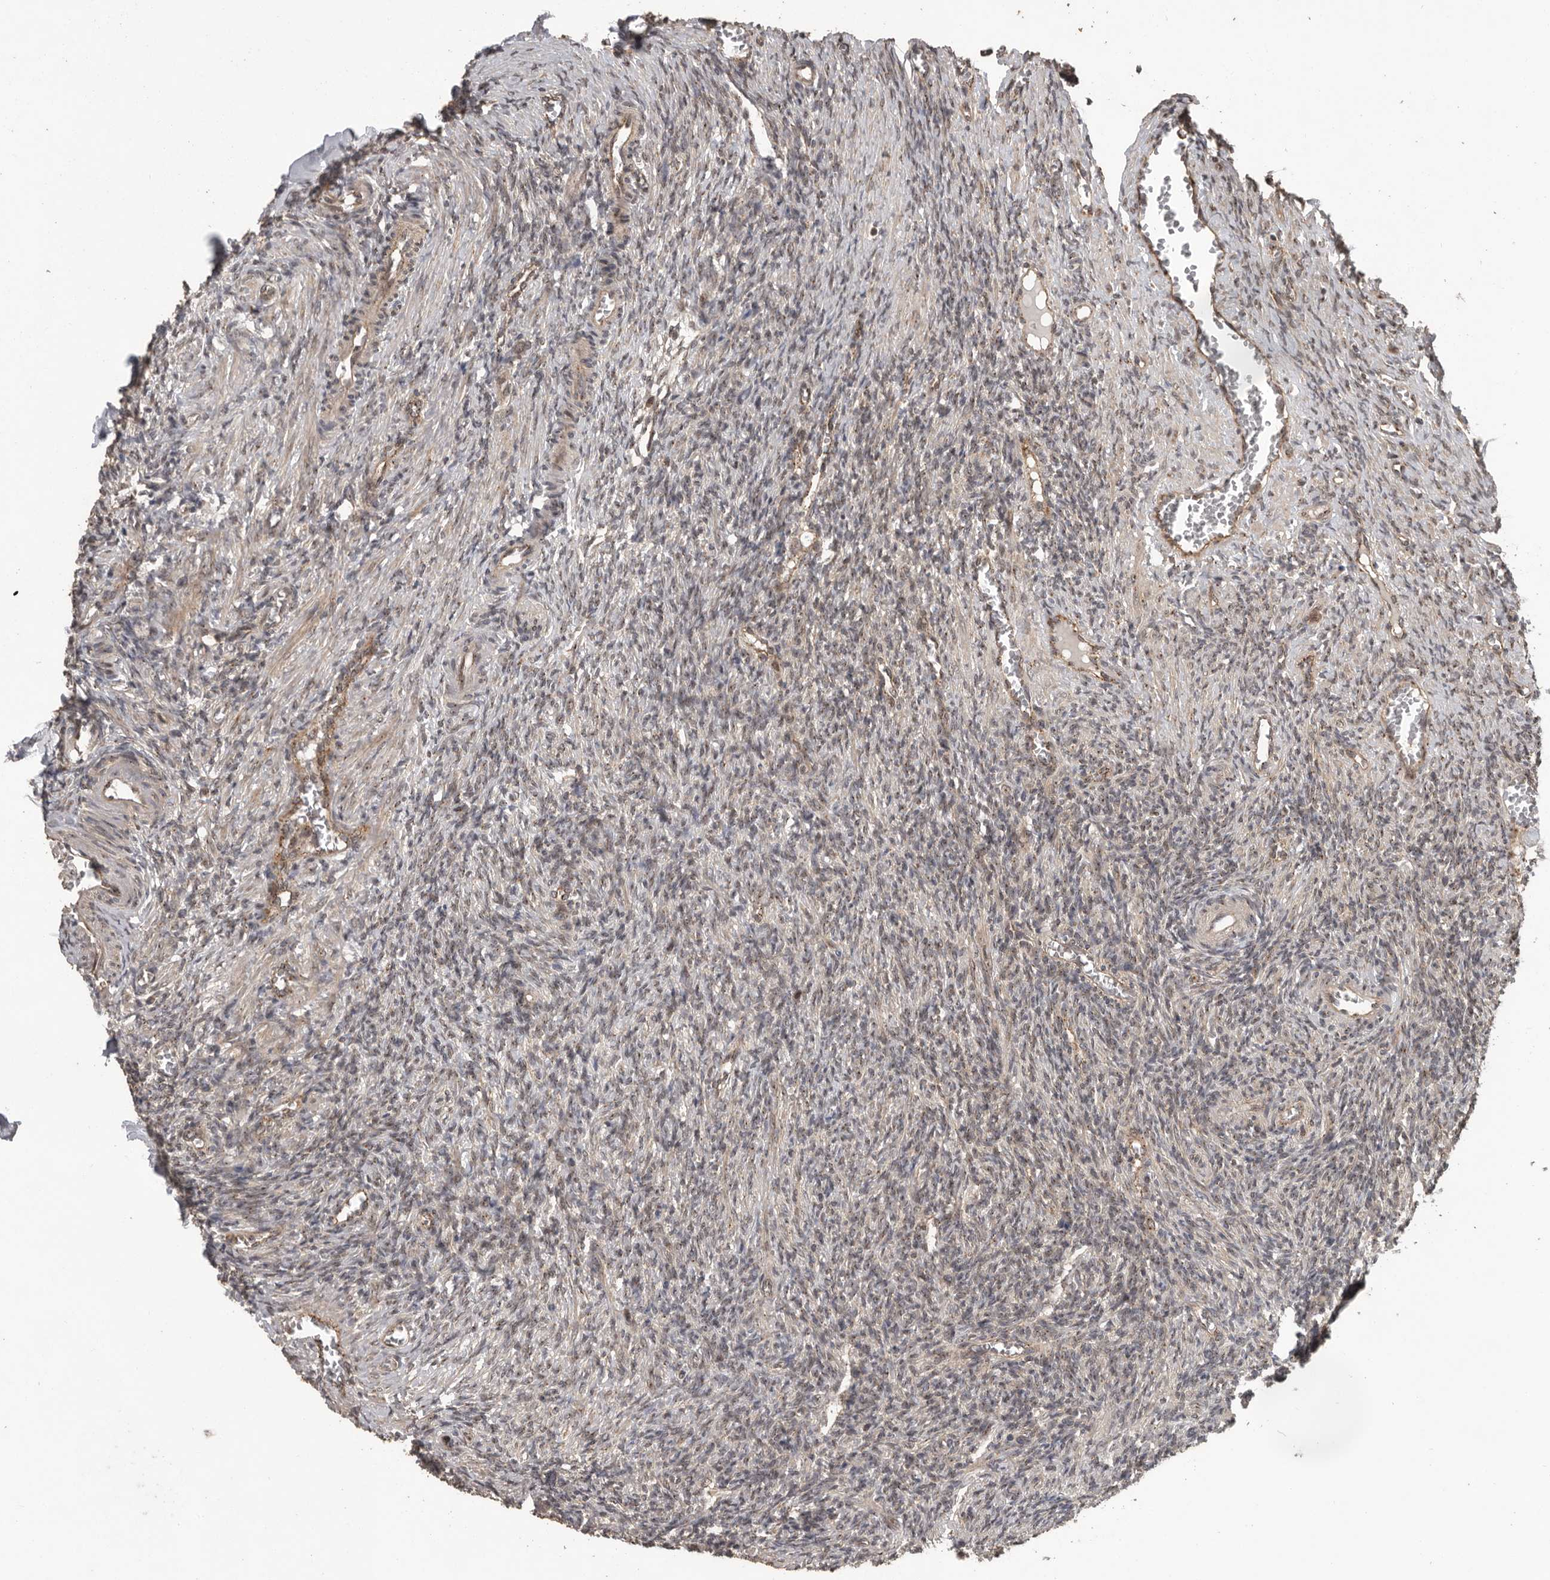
{"staining": {"intensity": "weak", "quantity": "25%-75%", "location": "cytoplasmic/membranous"}, "tissue": "ovary", "cell_type": "Ovarian stroma cells", "image_type": "normal", "snomed": [{"axis": "morphology", "description": "Normal tissue, NOS"}, {"axis": "topography", "description": "Ovary"}], "caption": "Ovarian stroma cells display low levels of weak cytoplasmic/membranous staining in approximately 25%-75% of cells in benign ovary. Immunohistochemistry stains the protein of interest in brown and the nuclei are stained blue.", "gene": "CEP350", "patient": {"sex": "female", "age": 27}}